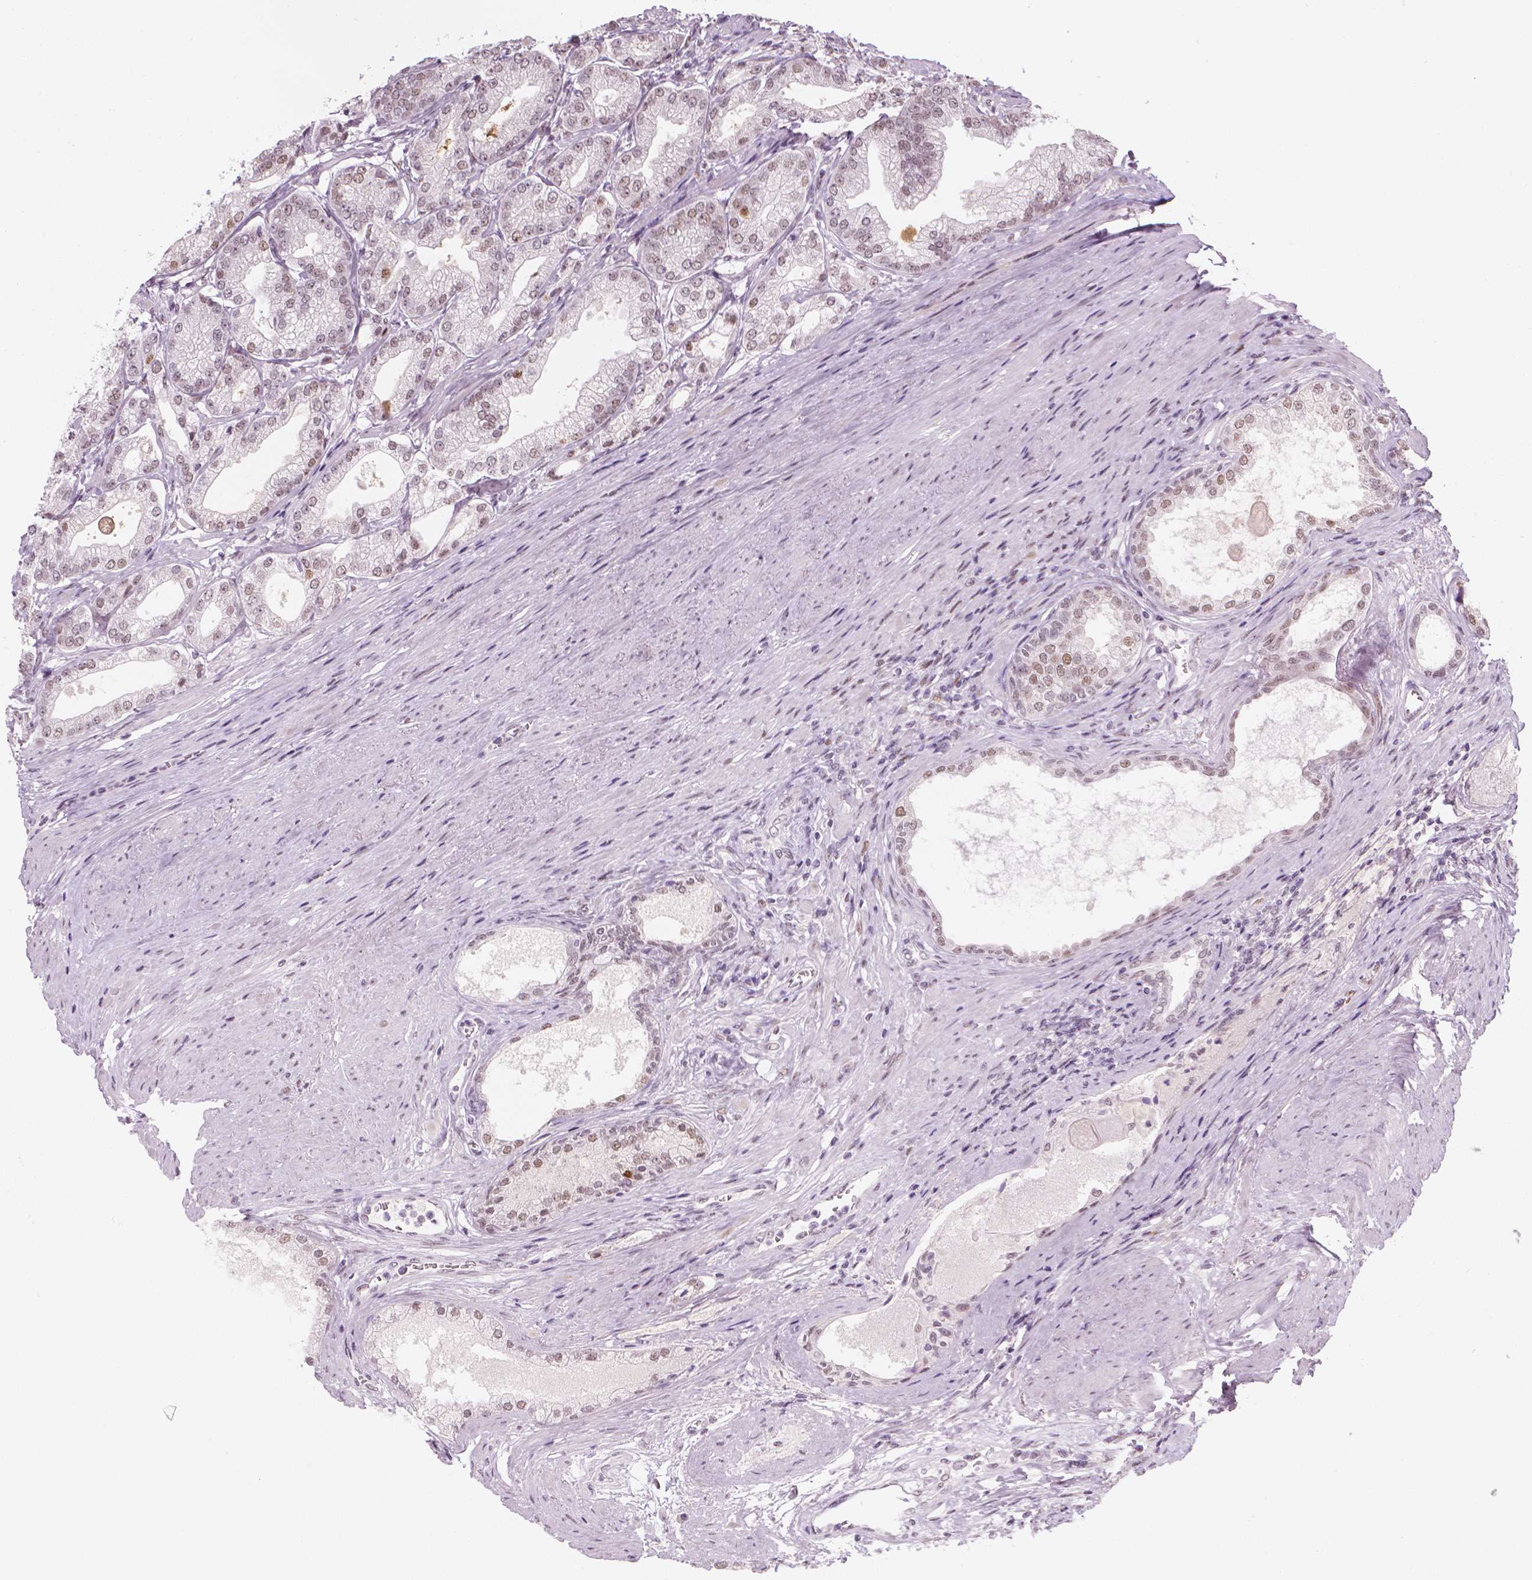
{"staining": {"intensity": "weak", "quantity": "<25%", "location": "nuclear"}, "tissue": "prostate cancer", "cell_type": "Tumor cells", "image_type": "cancer", "snomed": [{"axis": "morphology", "description": "Adenocarcinoma, NOS"}, {"axis": "topography", "description": "Prostate and seminal vesicle, NOS"}, {"axis": "topography", "description": "Prostate"}], "caption": "Micrograph shows no significant protein staining in tumor cells of adenocarcinoma (prostate).", "gene": "CDKN1C", "patient": {"sex": "male", "age": 77}}